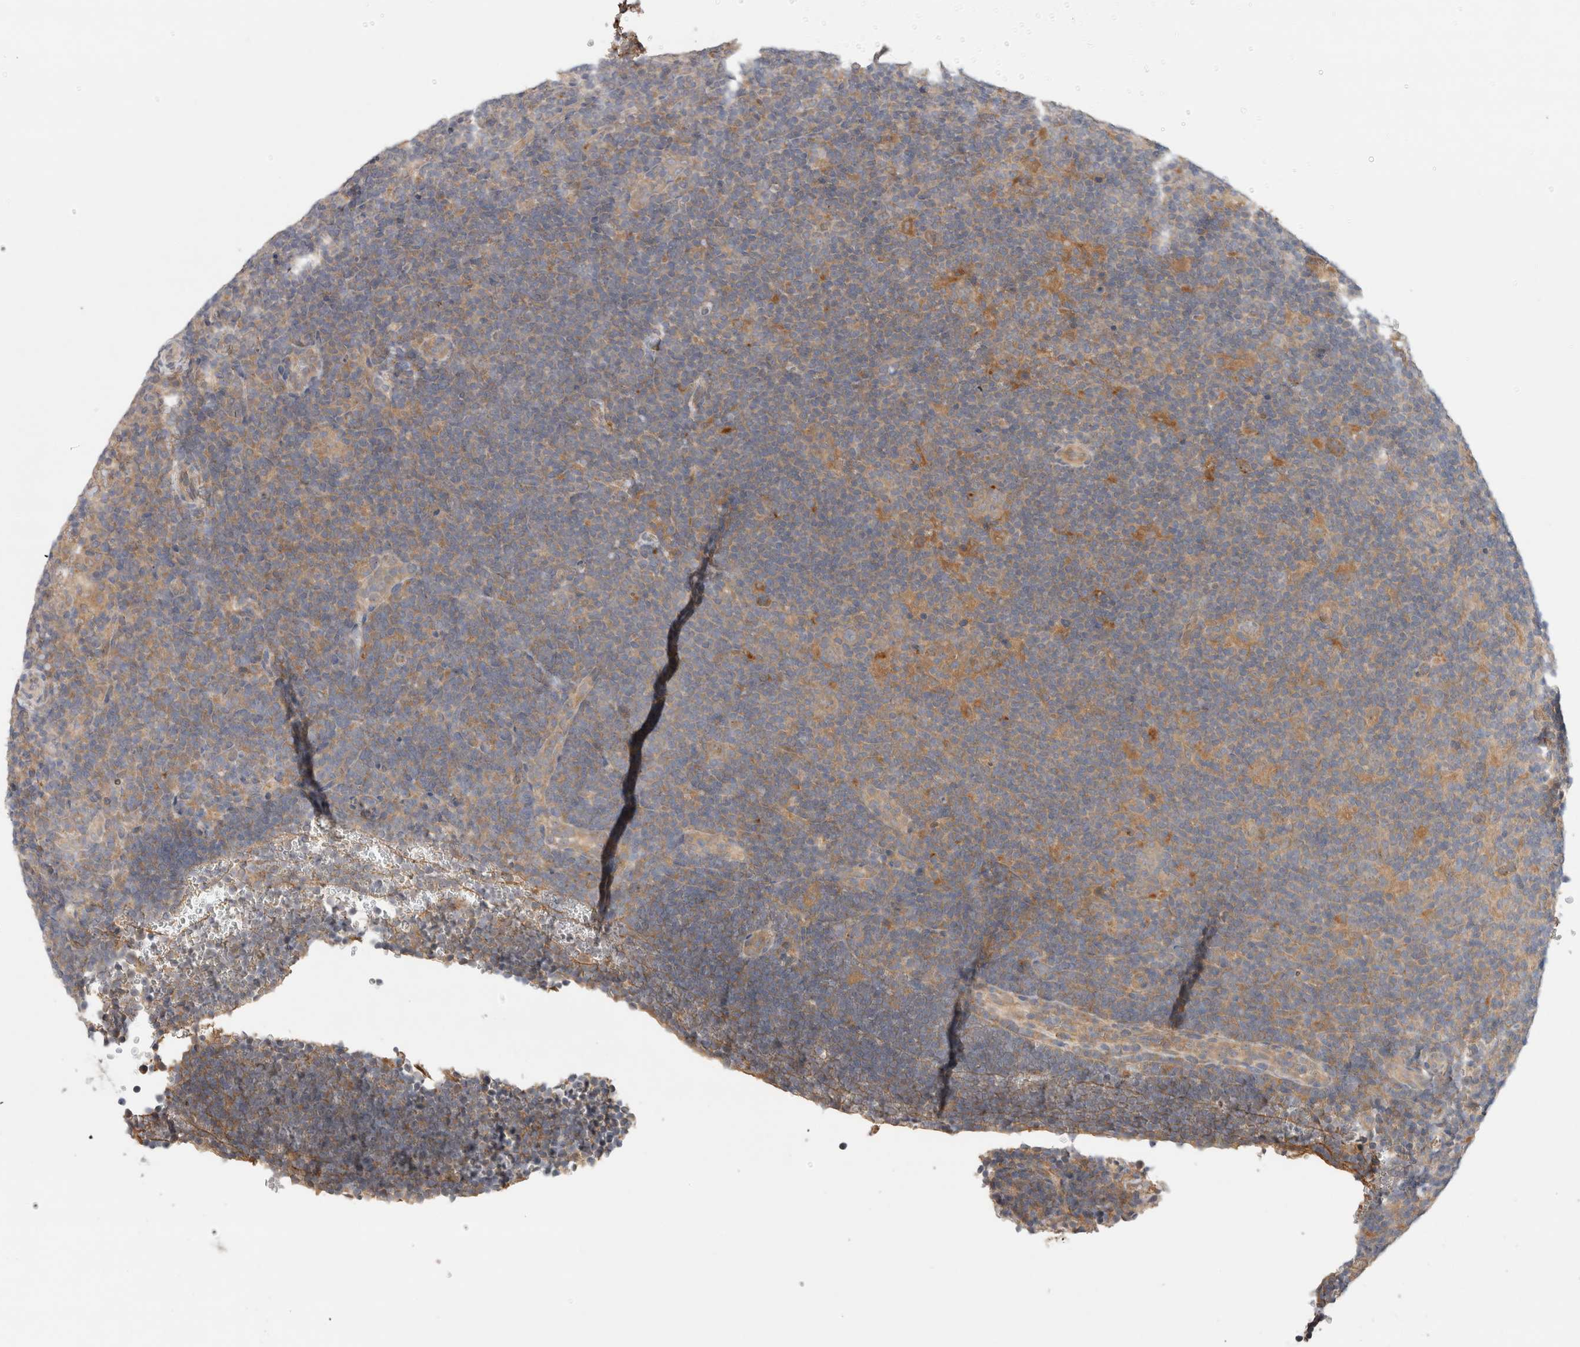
{"staining": {"intensity": "weak", "quantity": "25%-75%", "location": "cytoplasmic/membranous"}, "tissue": "lymphoma", "cell_type": "Tumor cells", "image_type": "cancer", "snomed": [{"axis": "morphology", "description": "Hodgkin's disease, NOS"}, {"axis": "topography", "description": "Lymph node"}], "caption": "Hodgkin's disease stained for a protein displays weak cytoplasmic/membranous positivity in tumor cells.", "gene": "SGK1", "patient": {"sex": "female", "age": 57}}